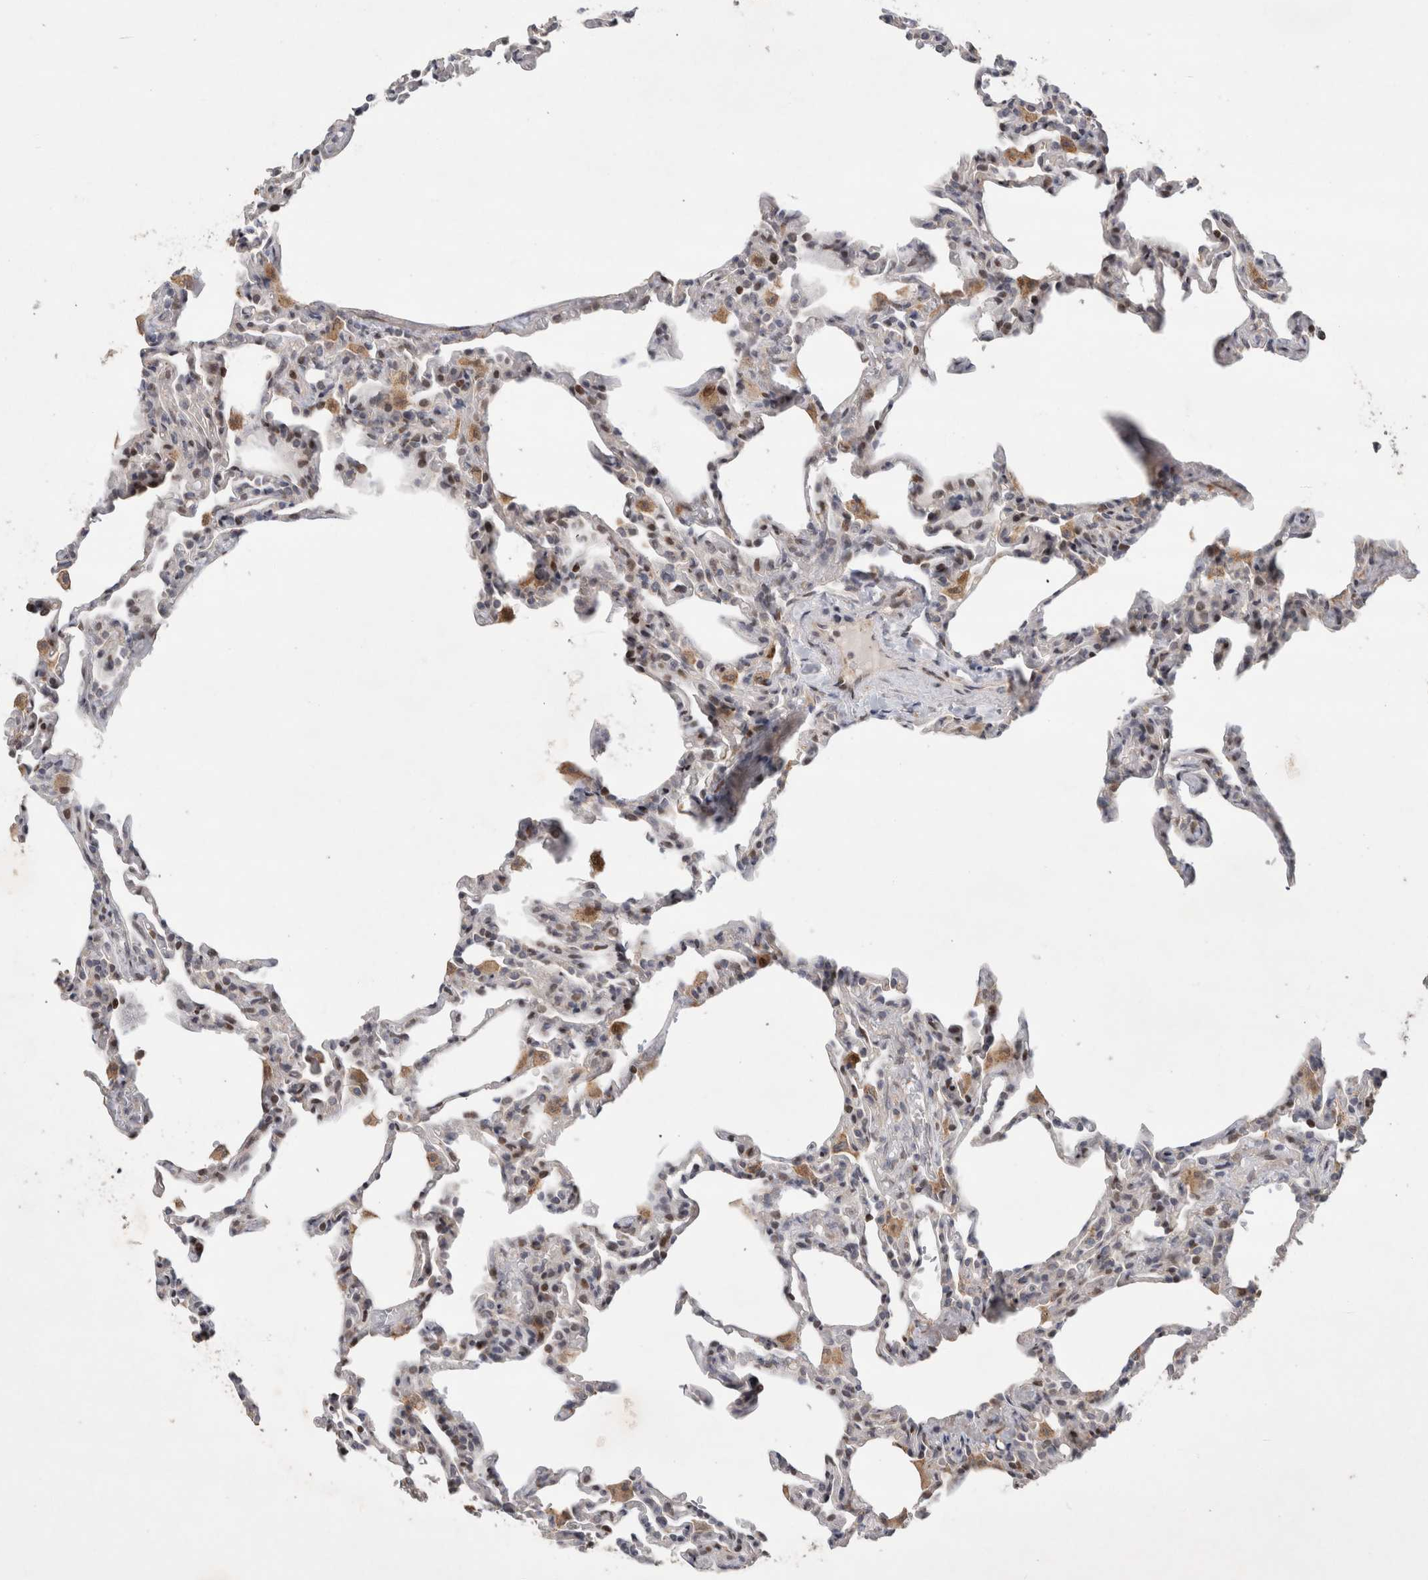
{"staining": {"intensity": "weak", "quantity": "25%-75%", "location": "nuclear"}, "tissue": "lung", "cell_type": "Alveolar cells", "image_type": "normal", "snomed": [{"axis": "morphology", "description": "Normal tissue, NOS"}, {"axis": "topography", "description": "Lung"}], "caption": "A micrograph showing weak nuclear staining in approximately 25%-75% of alveolar cells in unremarkable lung, as visualized by brown immunohistochemical staining.", "gene": "C8orf58", "patient": {"sex": "male", "age": 20}}